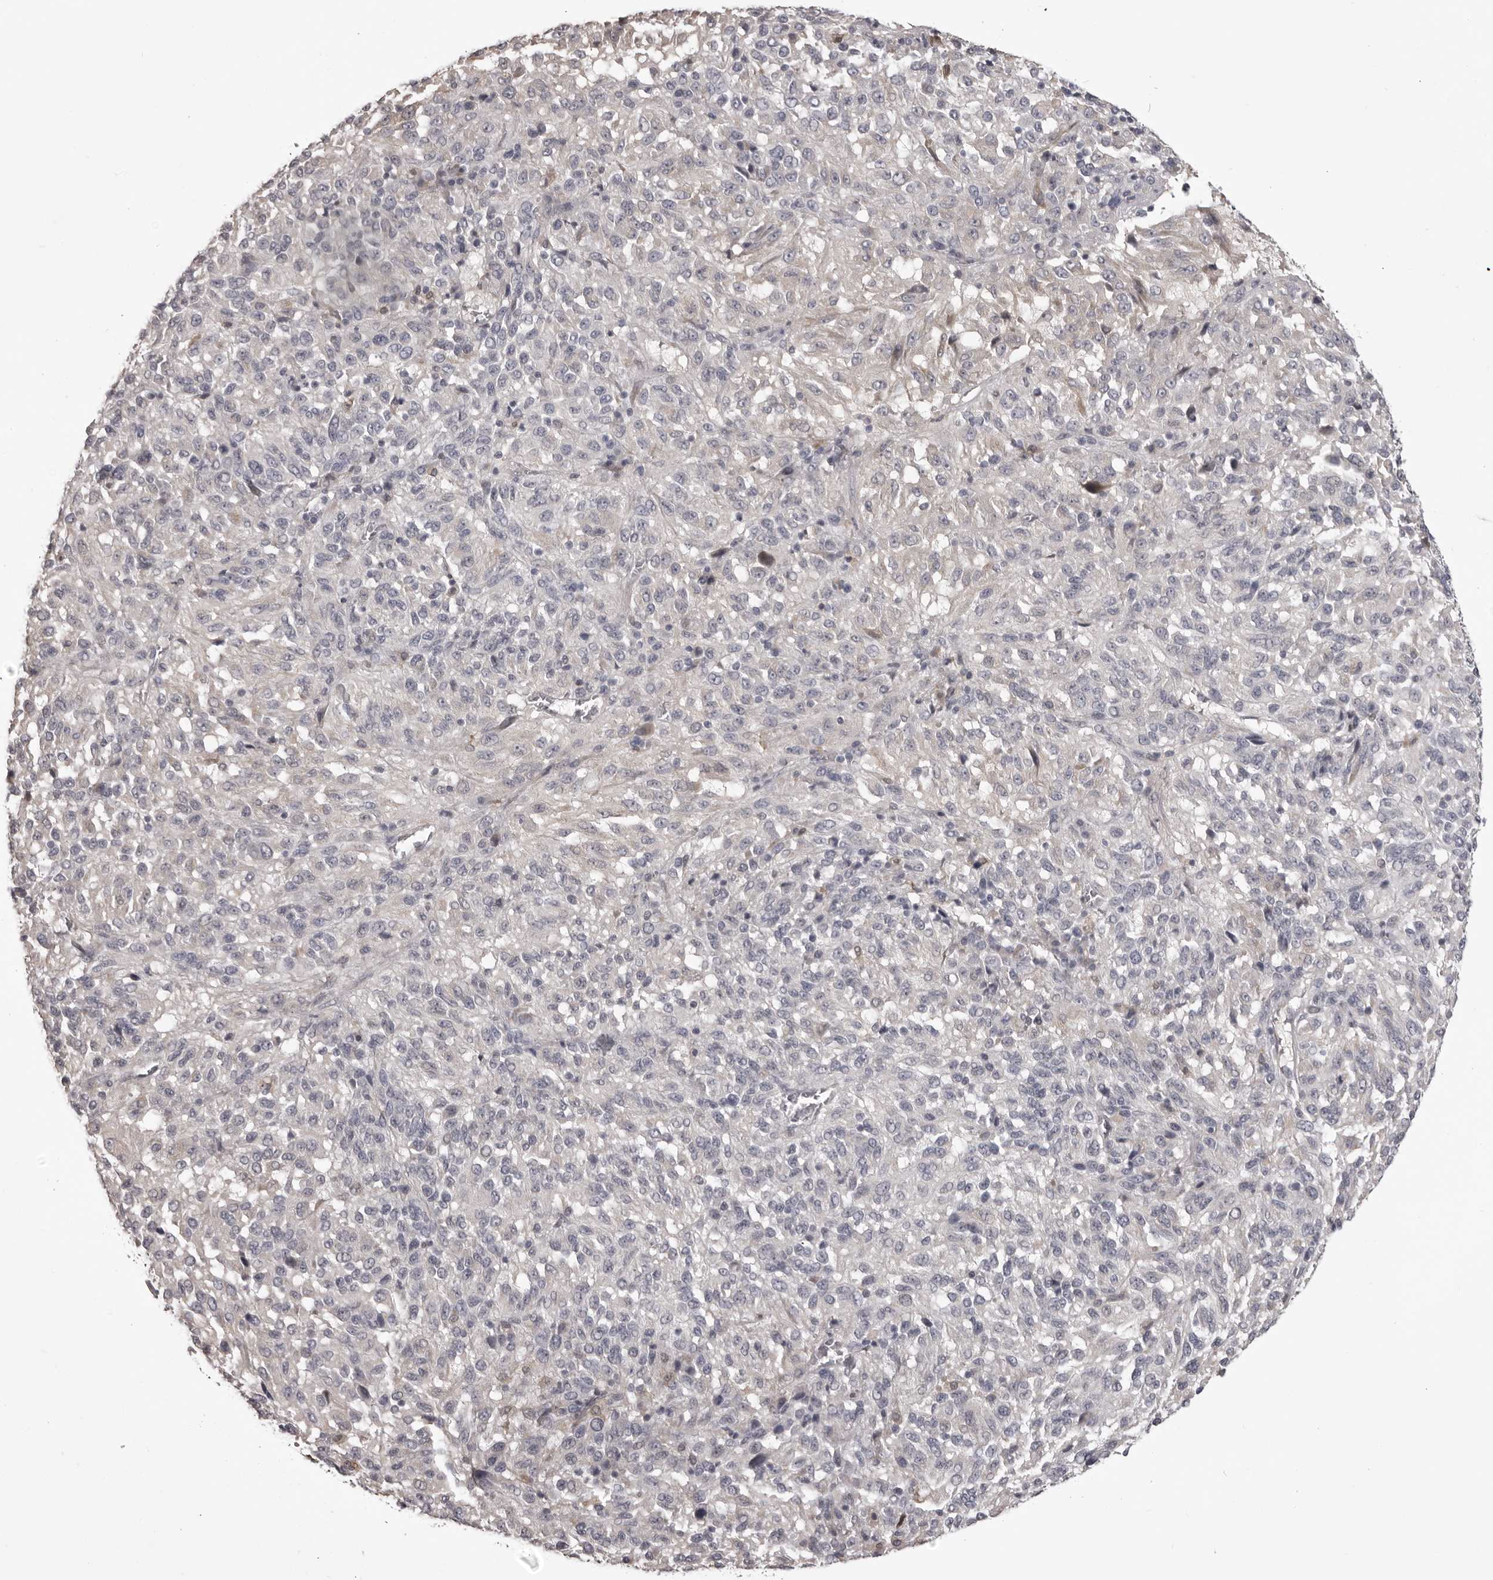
{"staining": {"intensity": "negative", "quantity": "none", "location": "none"}, "tissue": "melanoma", "cell_type": "Tumor cells", "image_type": "cancer", "snomed": [{"axis": "morphology", "description": "Malignant melanoma, Metastatic site"}, {"axis": "topography", "description": "Lung"}], "caption": "Malignant melanoma (metastatic site) was stained to show a protein in brown. There is no significant staining in tumor cells.", "gene": "NCEH1", "patient": {"sex": "male", "age": 64}}